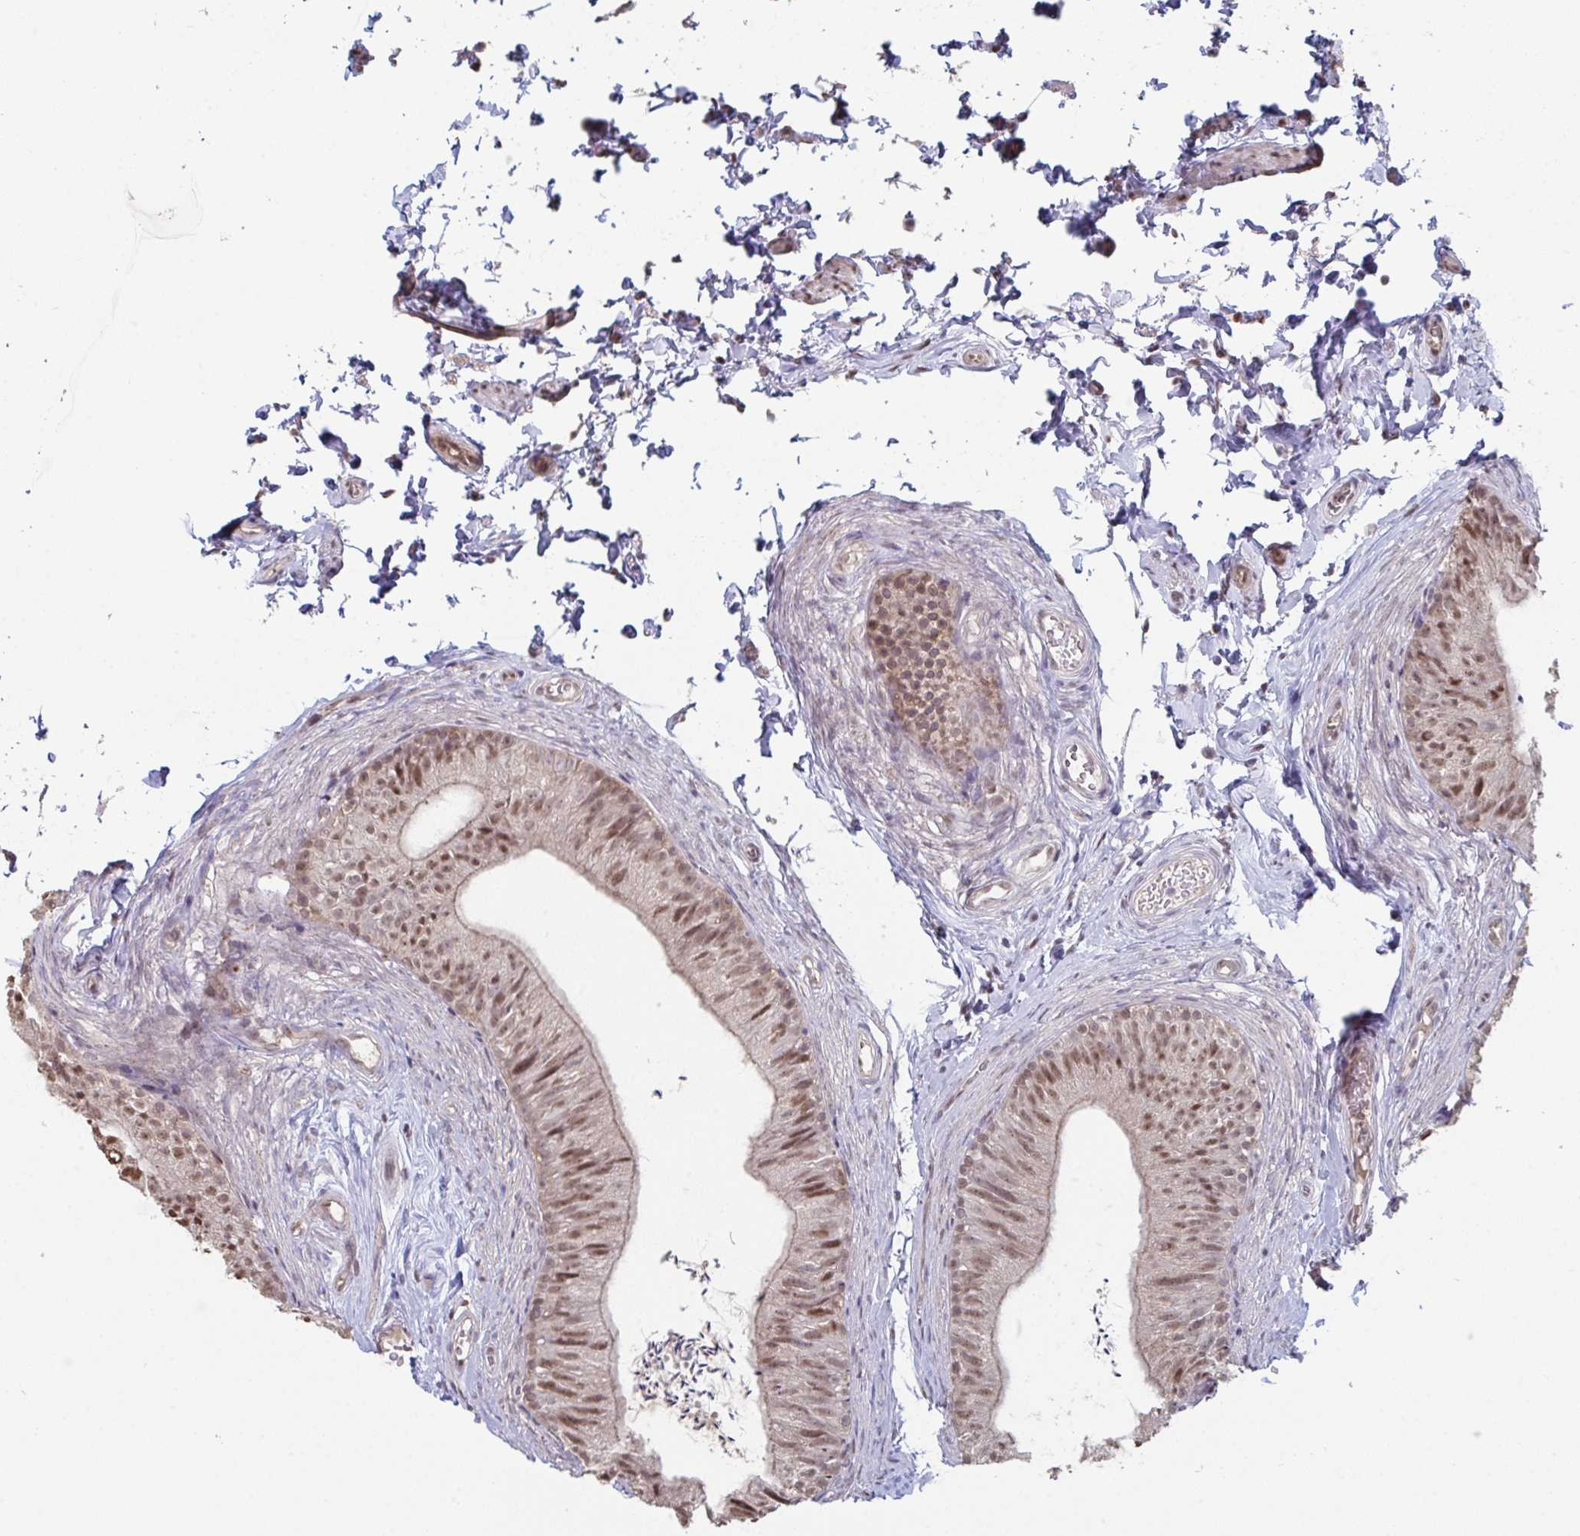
{"staining": {"intensity": "moderate", "quantity": ">75%", "location": "nuclear"}, "tissue": "epididymis", "cell_type": "Glandular cells", "image_type": "normal", "snomed": [{"axis": "morphology", "description": "Normal tissue, NOS"}, {"axis": "topography", "description": "Epididymis, spermatic cord, NOS"}, {"axis": "topography", "description": "Epididymis"}, {"axis": "topography", "description": "Peripheral nerve tissue"}], "caption": "Glandular cells reveal medium levels of moderate nuclear staining in approximately >75% of cells in benign human epididymis.", "gene": "ACD", "patient": {"sex": "male", "age": 29}}